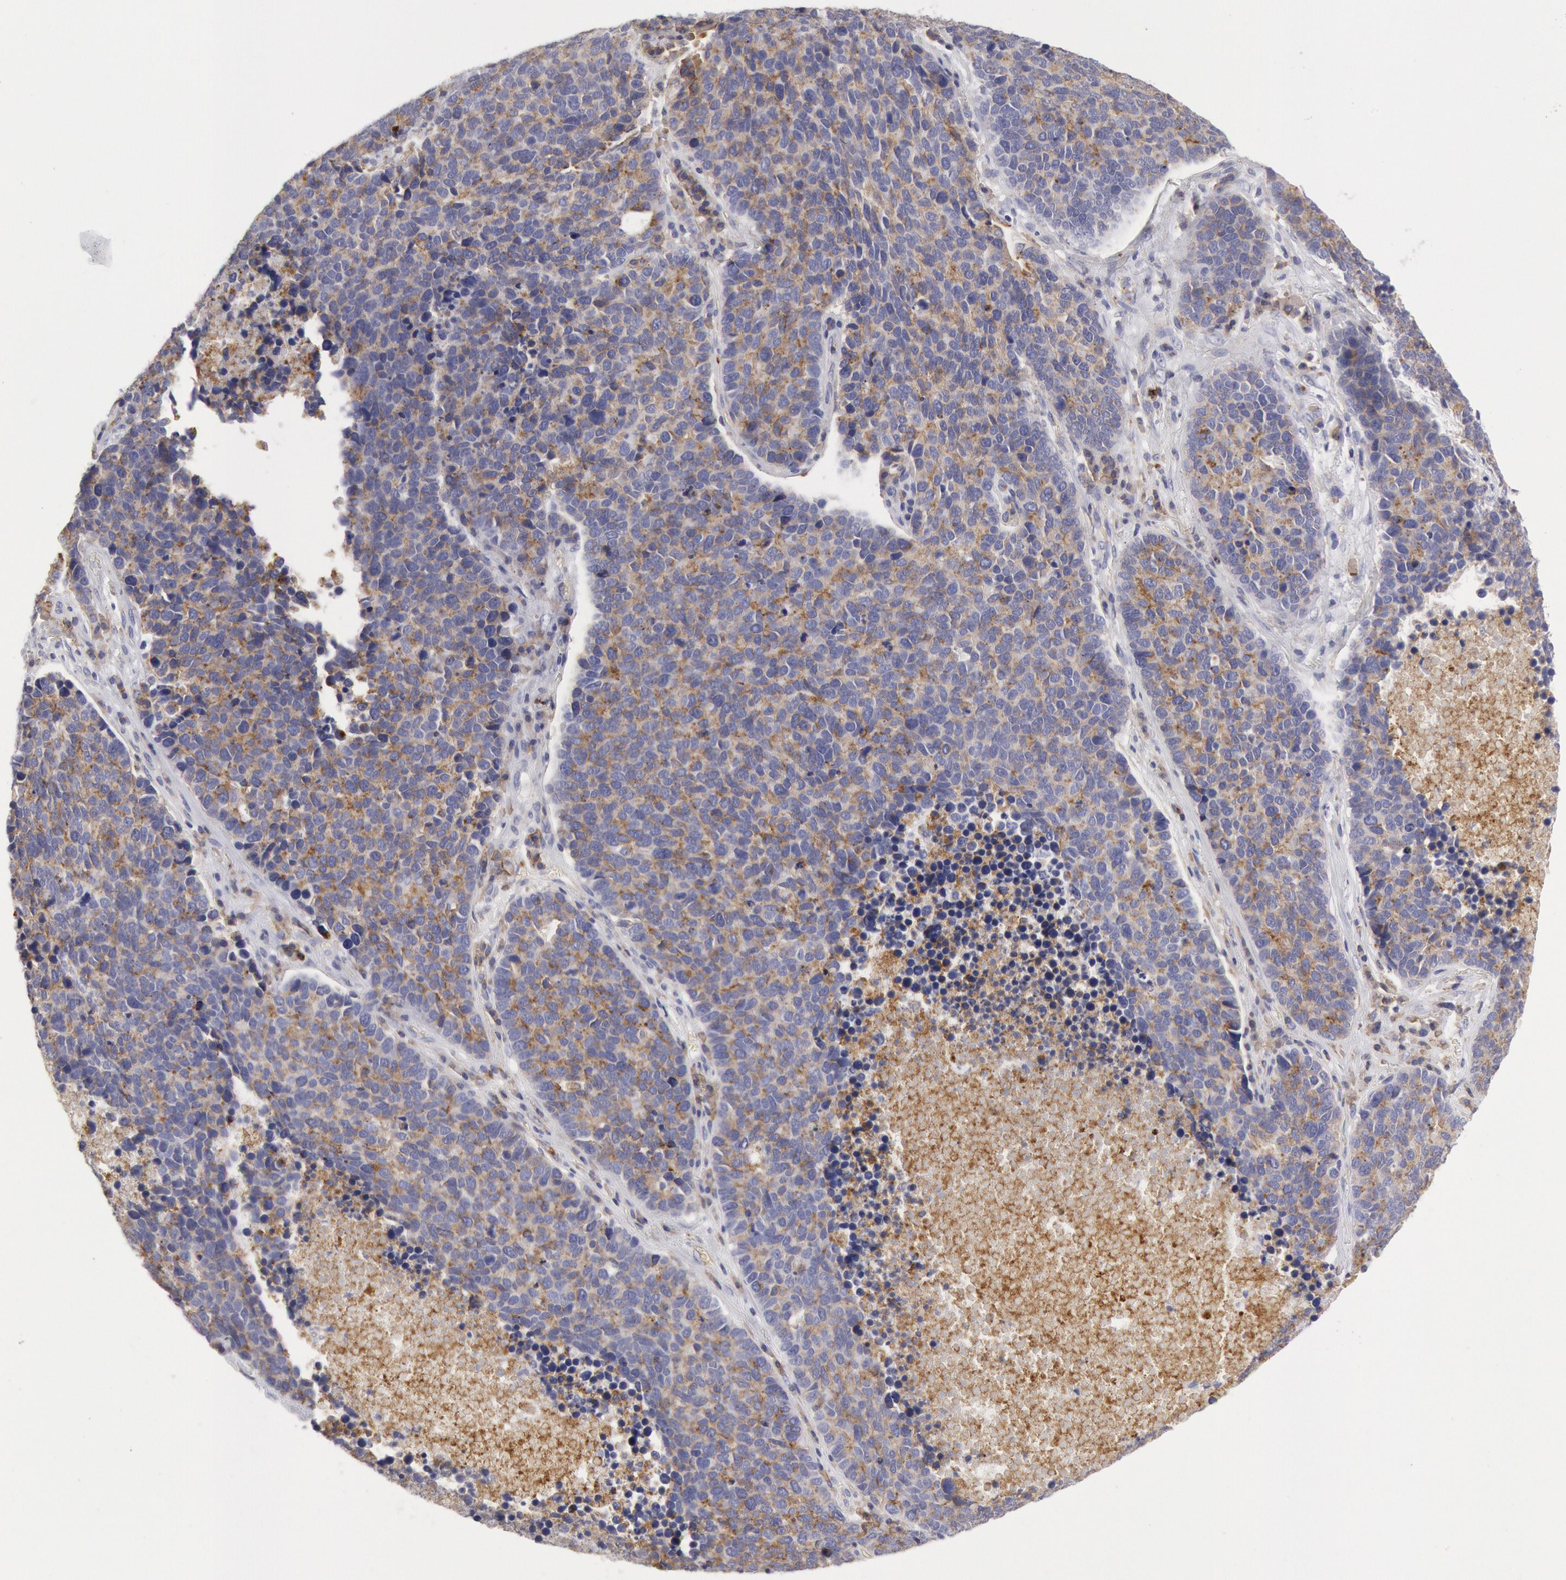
{"staining": {"intensity": "weak", "quantity": "<25%", "location": "cytoplasmic/membranous"}, "tissue": "lung cancer", "cell_type": "Tumor cells", "image_type": "cancer", "snomed": [{"axis": "morphology", "description": "Neoplasm, malignant, NOS"}, {"axis": "topography", "description": "Lung"}], "caption": "Immunohistochemical staining of neoplasm (malignant) (lung) exhibits no significant staining in tumor cells. (DAB (3,3'-diaminobenzidine) immunohistochemistry (IHC) with hematoxylin counter stain).", "gene": "FLOT1", "patient": {"sex": "female", "age": 75}}